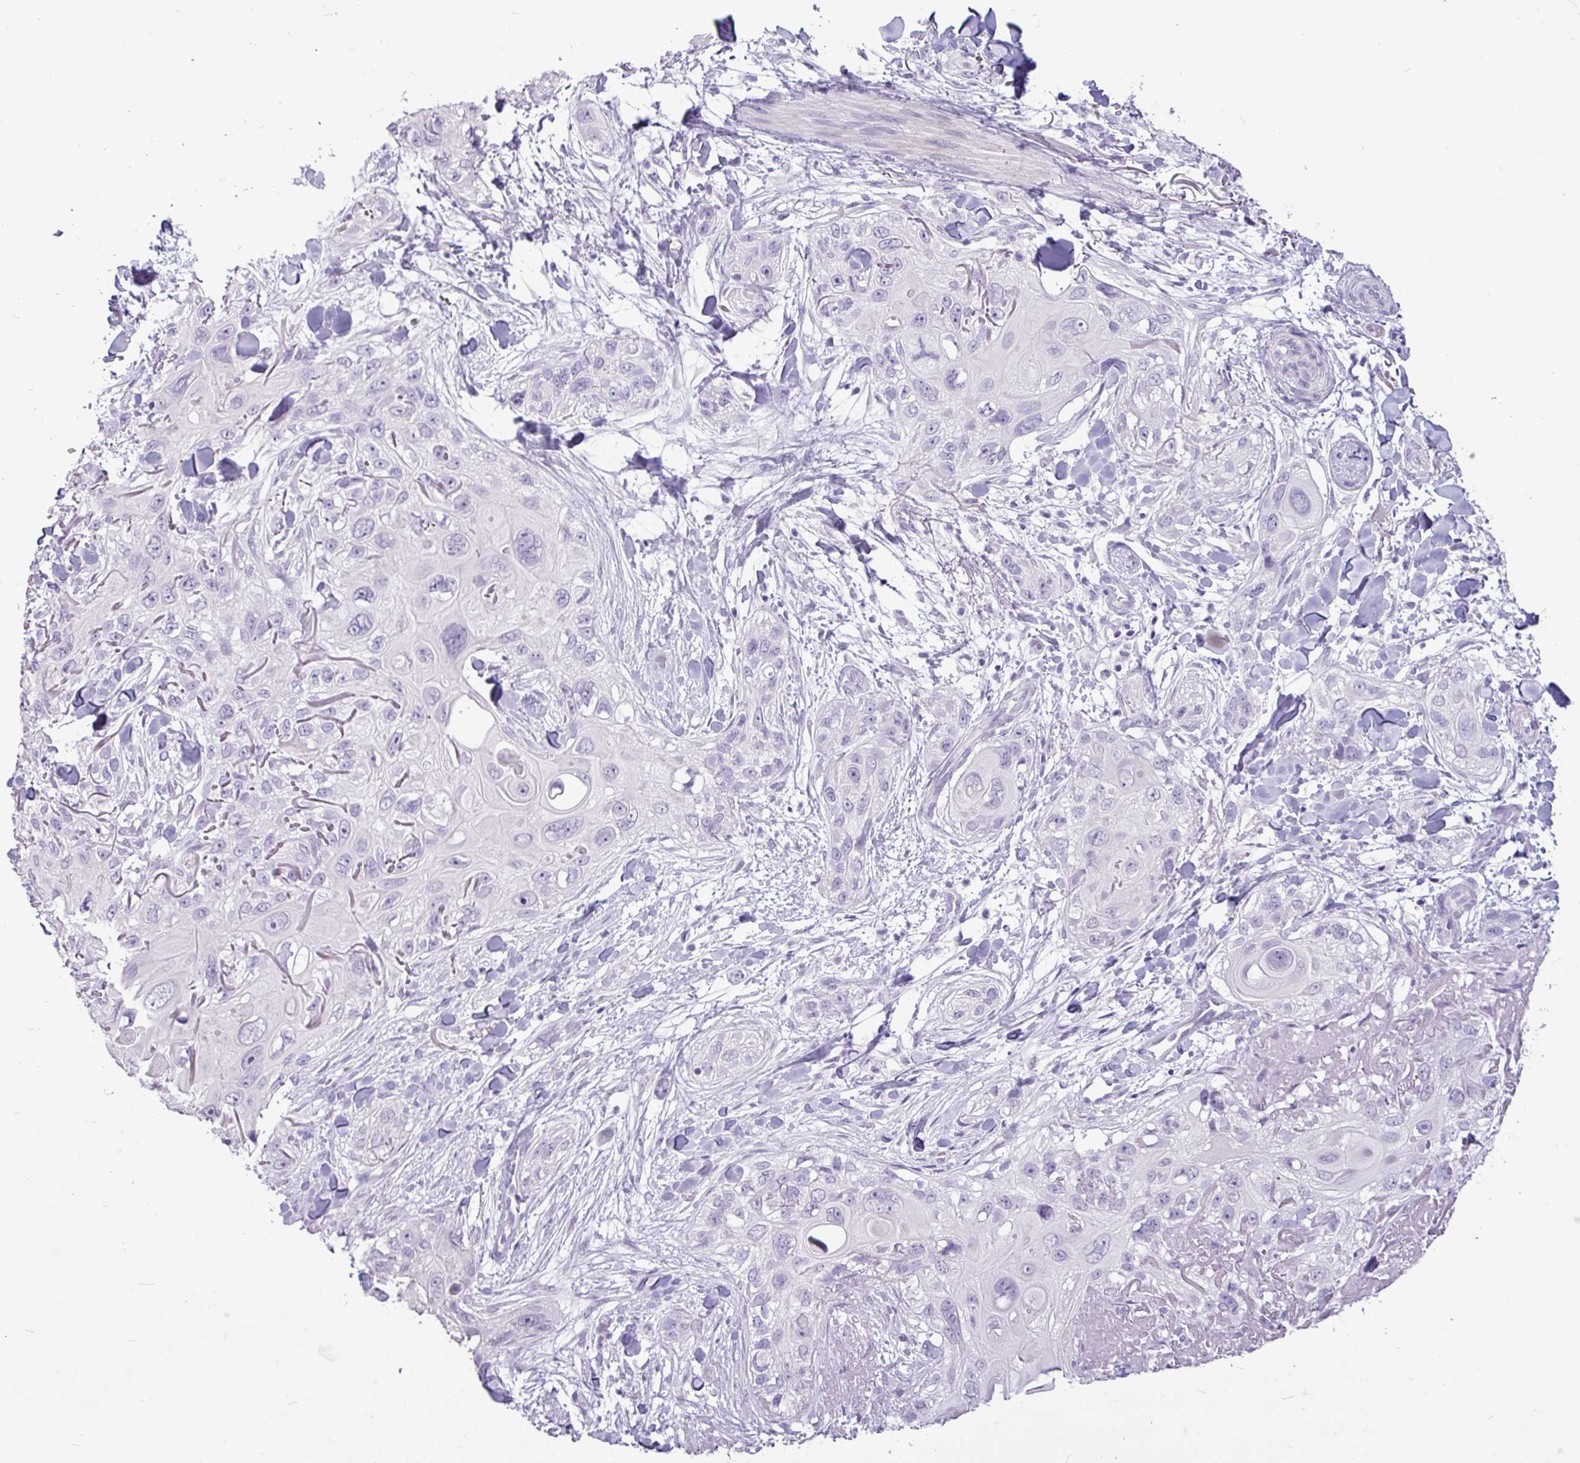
{"staining": {"intensity": "negative", "quantity": "none", "location": "none"}, "tissue": "skin cancer", "cell_type": "Tumor cells", "image_type": "cancer", "snomed": [{"axis": "morphology", "description": "Normal tissue, NOS"}, {"axis": "morphology", "description": "Squamous cell carcinoma, NOS"}, {"axis": "topography", "description": "Skin"}], "caption": "Immunohistochemistry histopathology image of neoplastic tissue: skin cancer stained with DAB reveals no significant protein staining in tumor cells.", "gene": "AMY2A", "patient": {"sex": "male", "age": 72}}